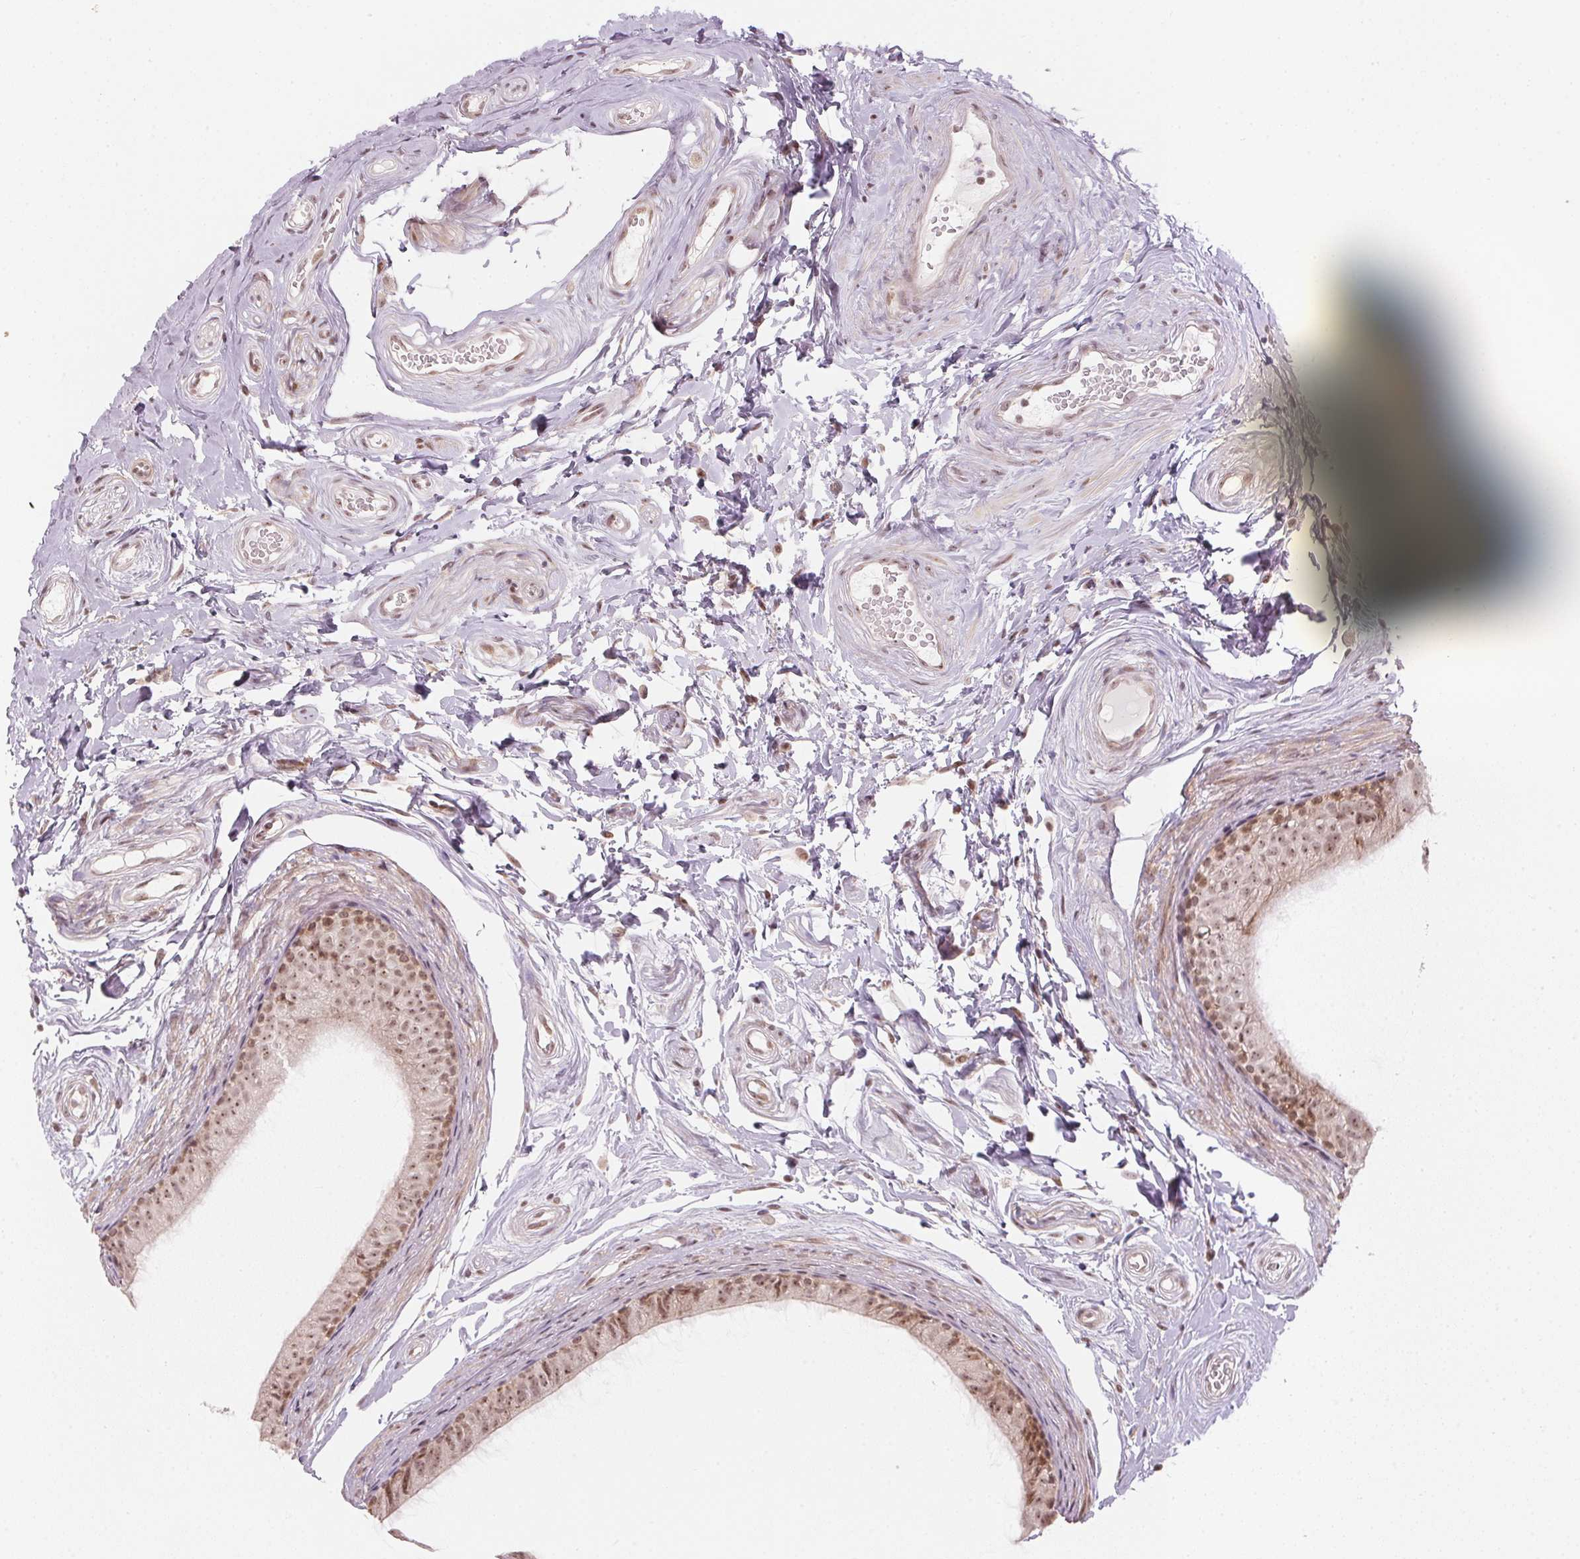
{"staining": {"intensity": "weak", "quantity": ">75%", "location": "nuclear"}, "tissue": "epididymis", "cell_type": "Glandular cells", "image_type": "normal", "snomed": [{"axis": "morphology", "description": "Normal tissue, NOS"}, {"axis": "topography", "description": "Epididymis"}], "caption": "There is low levels of weak nuclear staining in glandular cells of unremarkable epididymis, as demonstrated by immunohistochemical staining (brown color).", "gene": "KAT6A", "patient": {"sex": "male", "age": 45}}